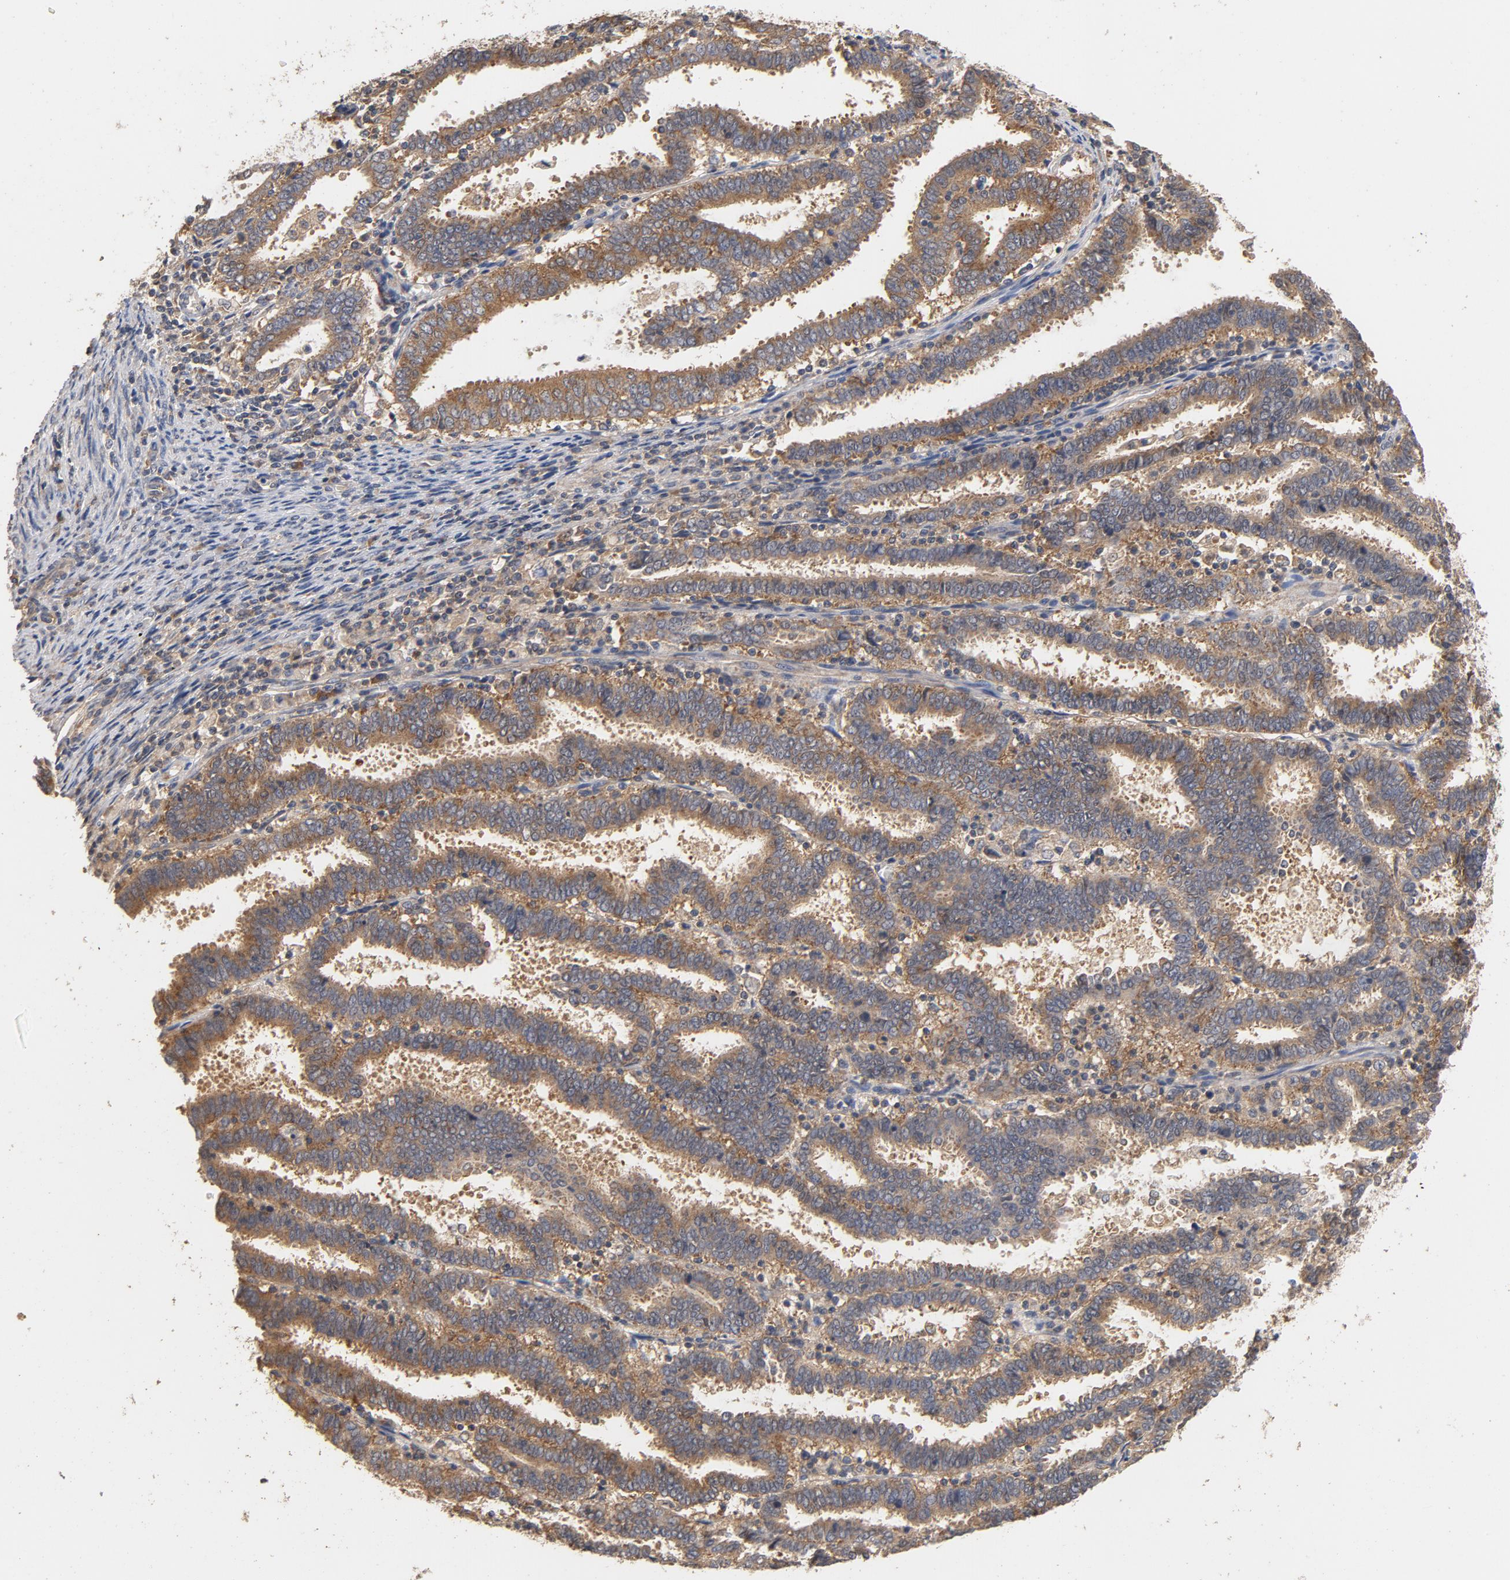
{"staining": {"intensity": "moderate", "quantity": ">75%", "location": "cytoplasmic/membranous"}, "tissue": "endometrial cancer", "cell_type": "Tumor cells", "image_type": "cancer", "snomed": [{"axis": "morphology", "description": "Adenocarcinoma, NOS"}, {"axis": "topography", "description": "Uterus"}], "caption": "Endometrial cancer stained with DAB immunohistochemistry (IHC) displays medium levels of moderate cytoplasmic/membranous positivity in about >75% of tumor cells.", "gene": "DDX6", "patient": {"sex": "female", "age": 83}}